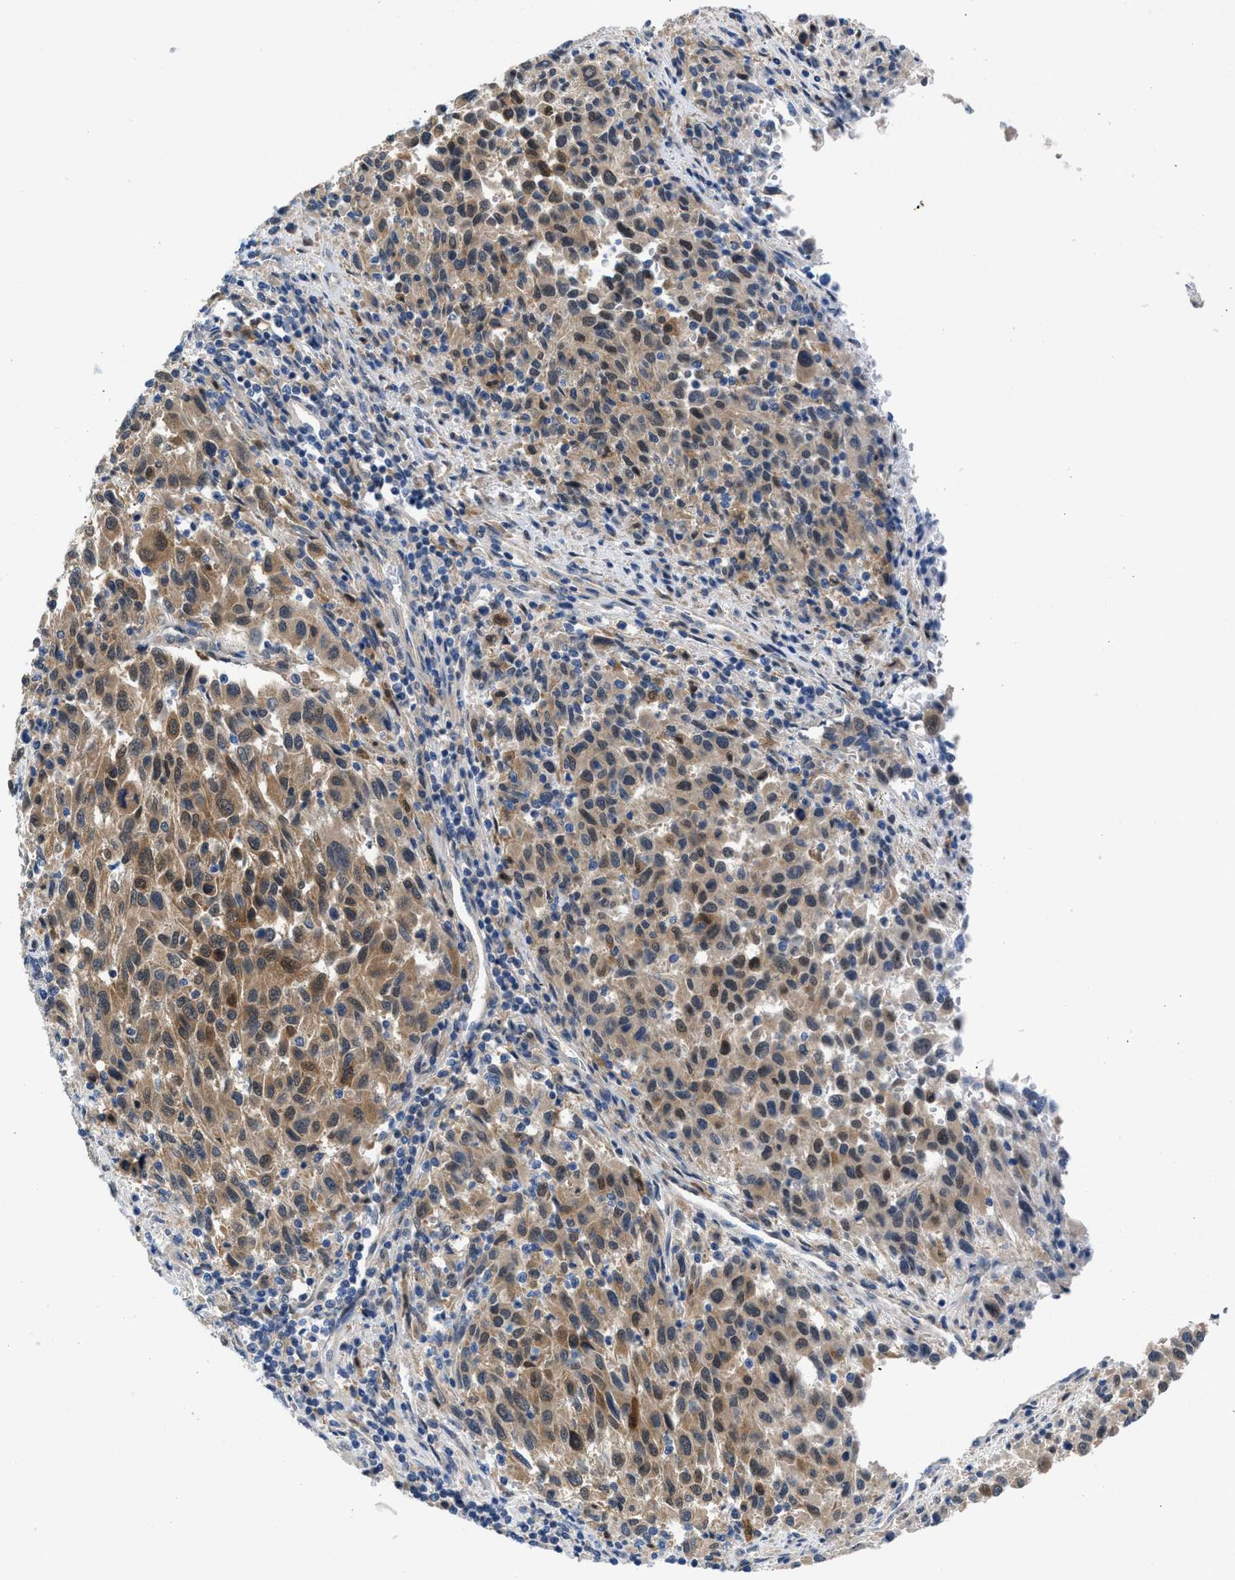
{"staining": {"intensity": "moderate", "quantity": ">75%", "location": "cytoplasmic/membranous,nuclear"}, "tissue": "melanoma", "cell_type": "Tumor cells", "image_type": "cancer", "snomed": [{"axis": "morphology", "description": "Malignant melanoma, Metastatic site"}, {"axis": "topography", "description": "Lymph node"}], "caption": "IHC of human melanoma reveals medium levels of moderate cytoplasmic/membranous and nuclear positivity in about >75% of tumor cells.", "gene": "CBR1", "patient": {"sex": "male", "age": 61}}